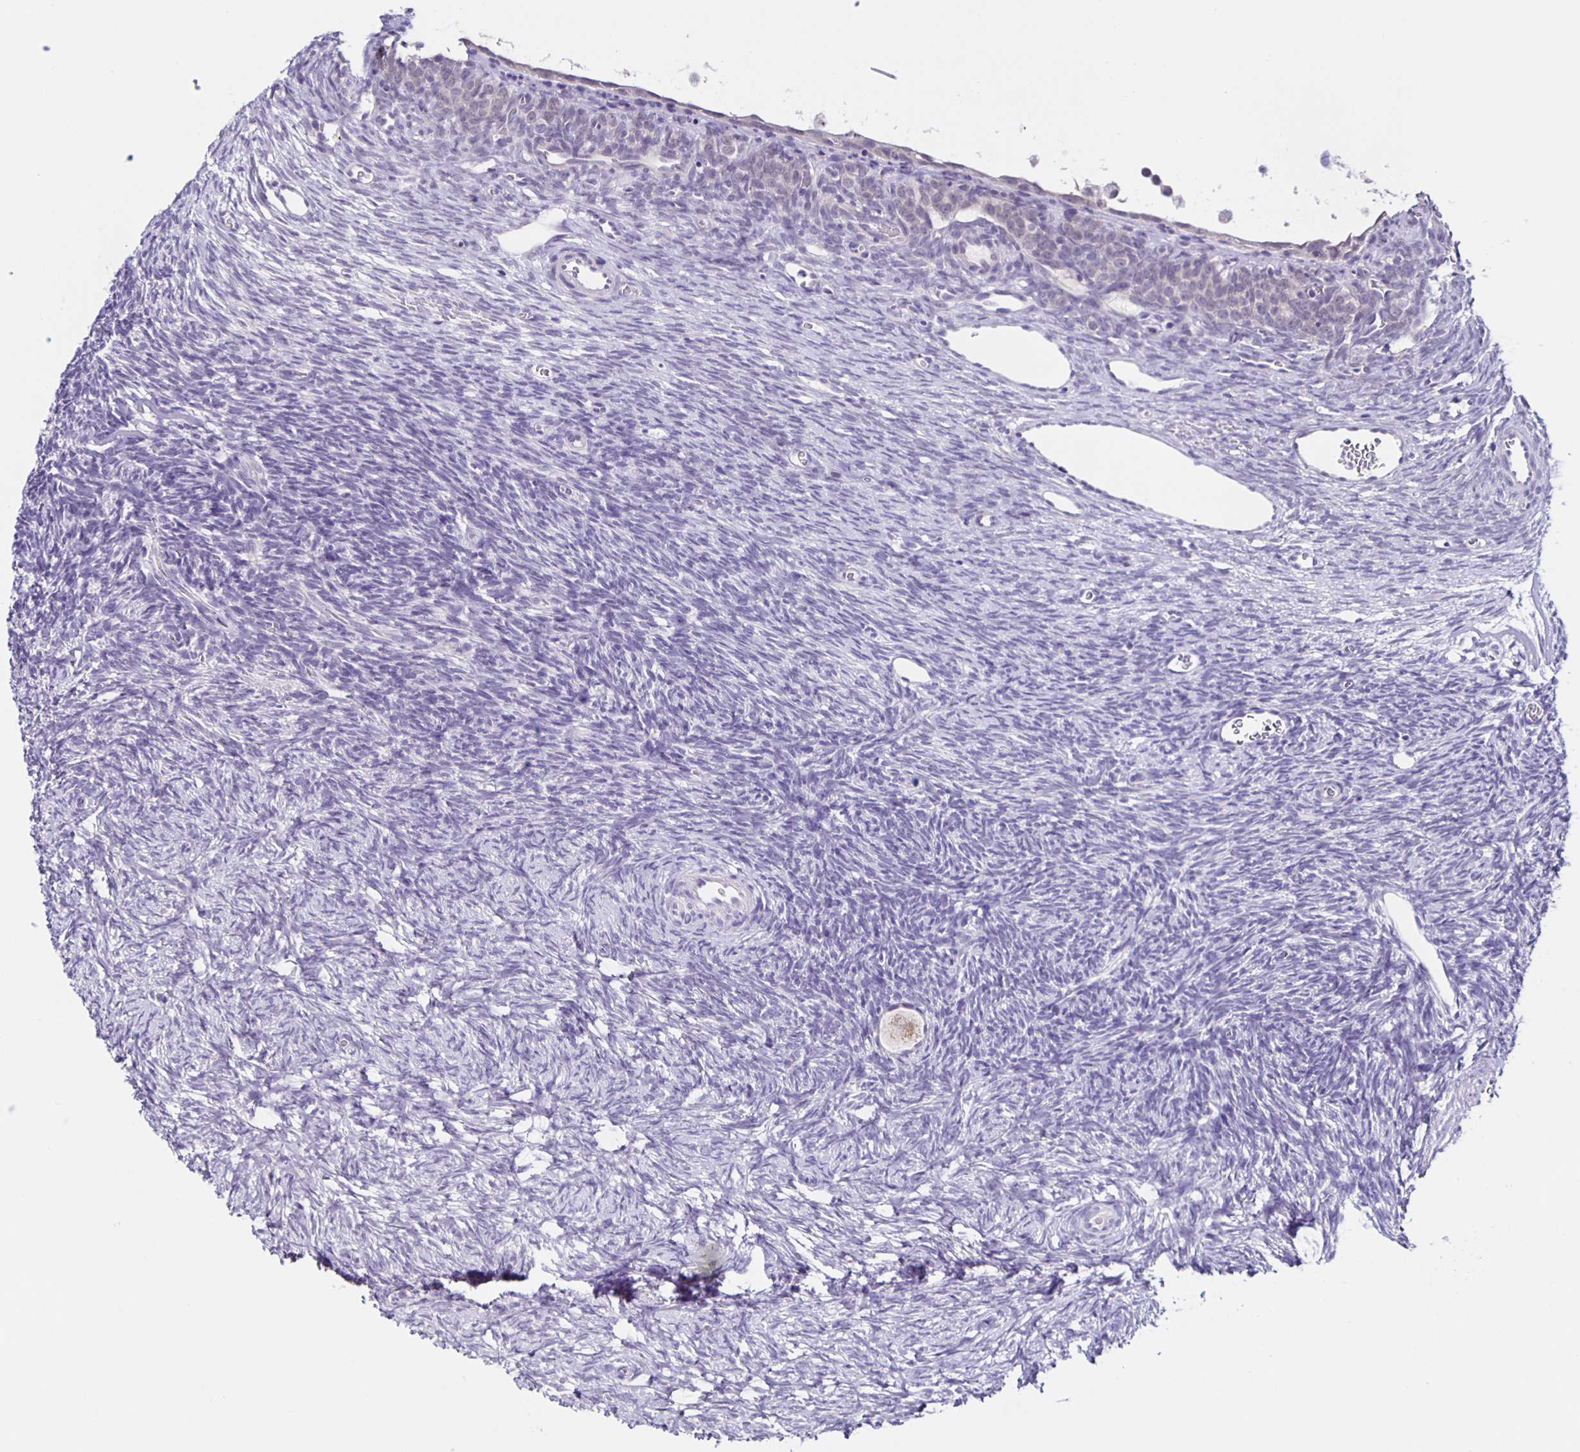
{"staining": {"intensity": "weak", "quantity": "<25%", "location": "cytoplasmic/membranous"}, "tissue": "ovary", "cell_type": "Follicle cells", "image_type": "normal", "snomed": [{"axis": "morphology", "description": "Normal tissue, NOS"}, {"axis": "topography", "description": "Ovary"}], "caption": "There is no significant expression in follicle cells of ovary. The staining was performed using DAB to visualize the protein expression in brown, while the nuclei were stained in blue with hematoxylin (Magnification: 20x).", "gene": "SLC12A3", "patient": {"sex": "female", "age": 34}}